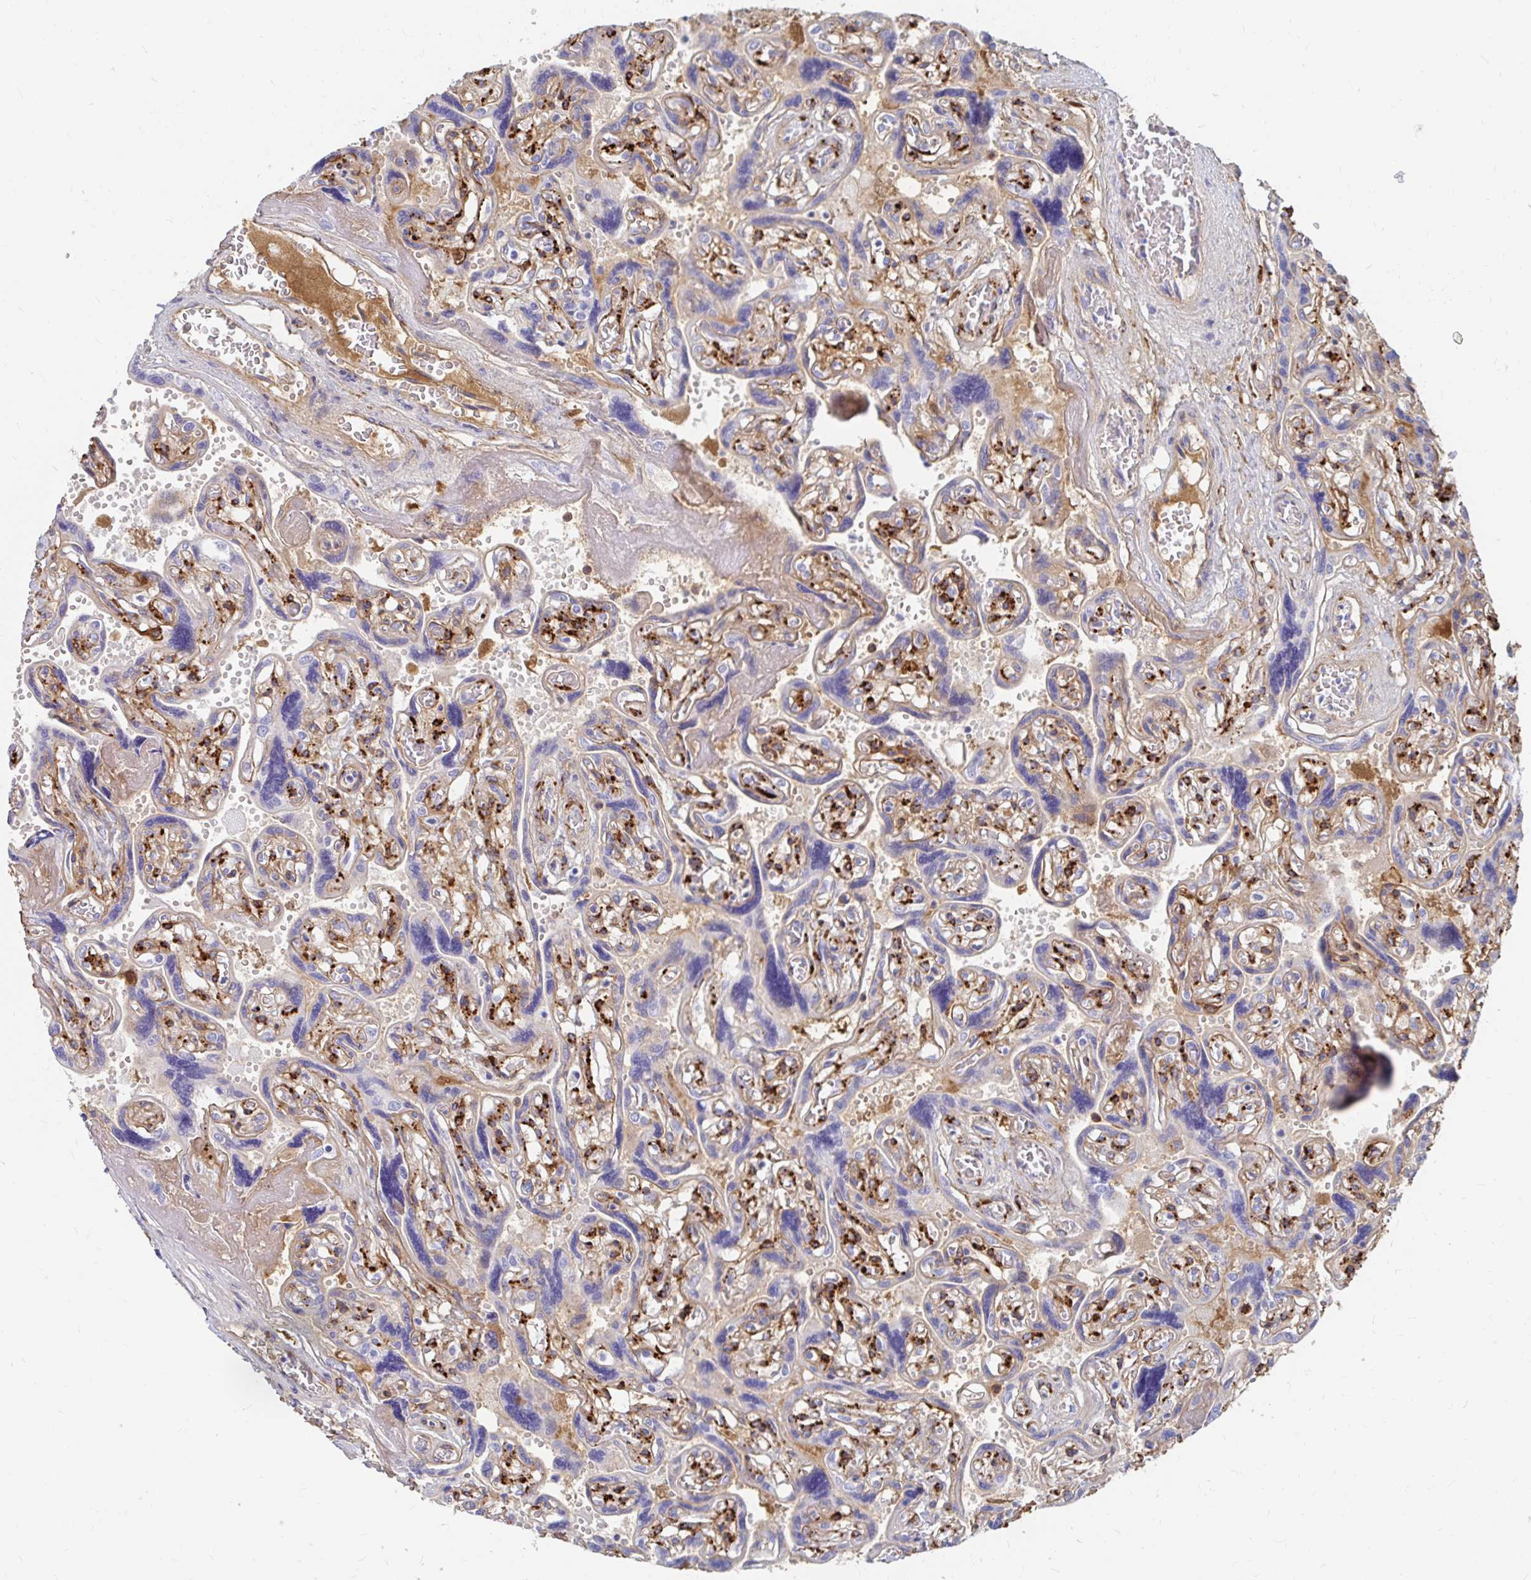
{"staining": {"intensity": "moderate", "quantity": "<25%", "location": "cytoplasmic/membranous"}, "tissue": "placenta", "cell_type": "Decidual cells", "image_type": "normal", "snomed": [{"axis": "morphology", "description": "Normal tissue, NOS"}, {"axis": "topography", "description": "Placenta"}], "caption": "Placenta stained with IHC shows moderate cytoplasmic/membranous expression in approximately <25% of decidual cells. (DAB (3,3'-diaminobenzidine) = brown stain, brightfield microscopy at high magnification).", "gene": "LAMC3", "patient": {"sex": "female", "age": 32}}